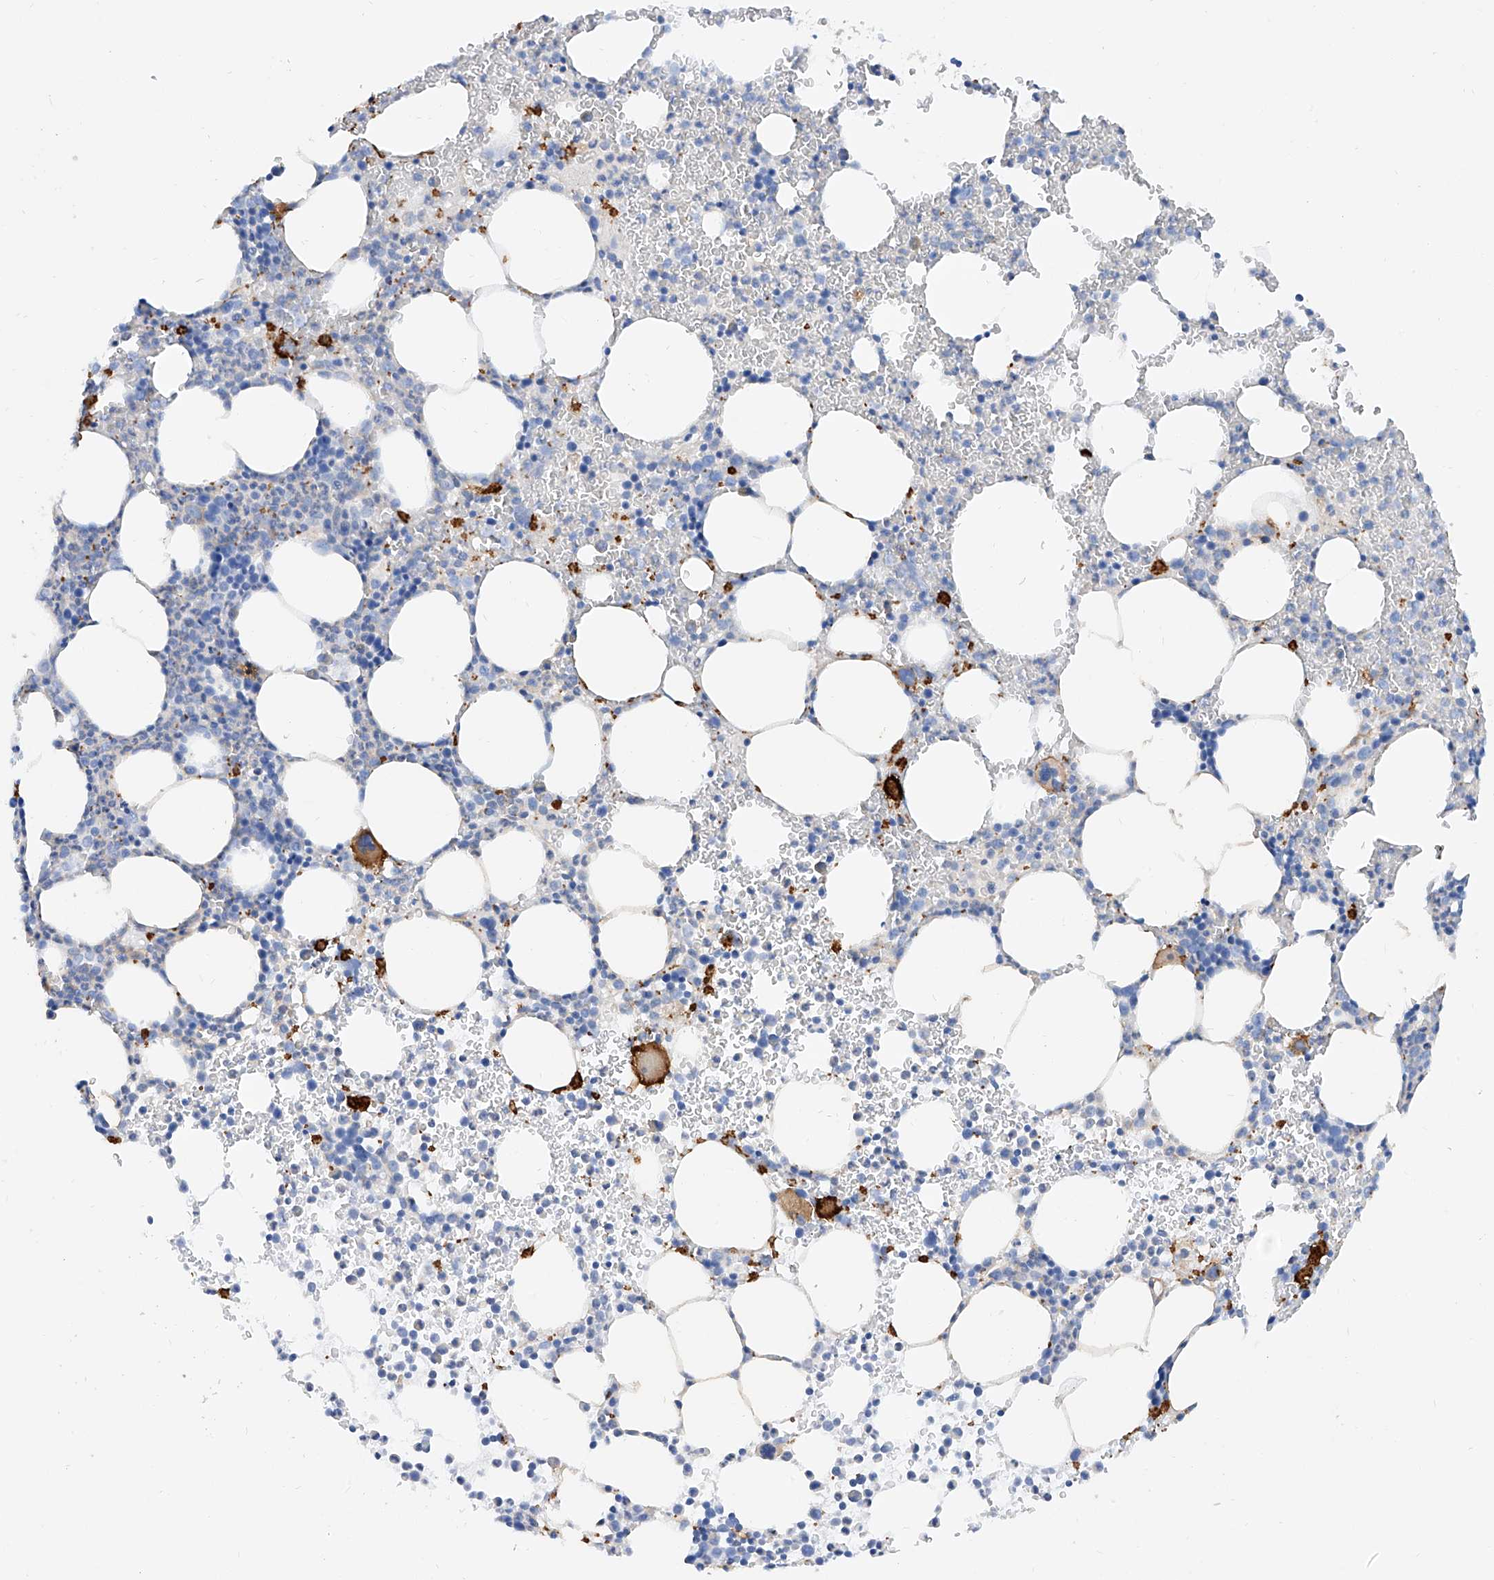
{"staining": {"intensity": "strong", "quantity": "<25%", "location": "cytoplasmic/membranous"}, "tissue": "bone marrow", "cell_type": "Hematopoietic cells", "image_type": "normal", "snomed": [{"axis": "morphology", "description": "Normal tissue, NOS"}, {"axis": "topography", "description": "Bone marrow"}], "caption": "This image exhibits immunohistochemistry (IHC) staining of benign human bone marrow, with medium strong cytoplasmic/membranous expression in approximately <25% of hematopoietic cells.", "gene": "TAS2R60", "patient": {"sex": "female", "age": 78}}